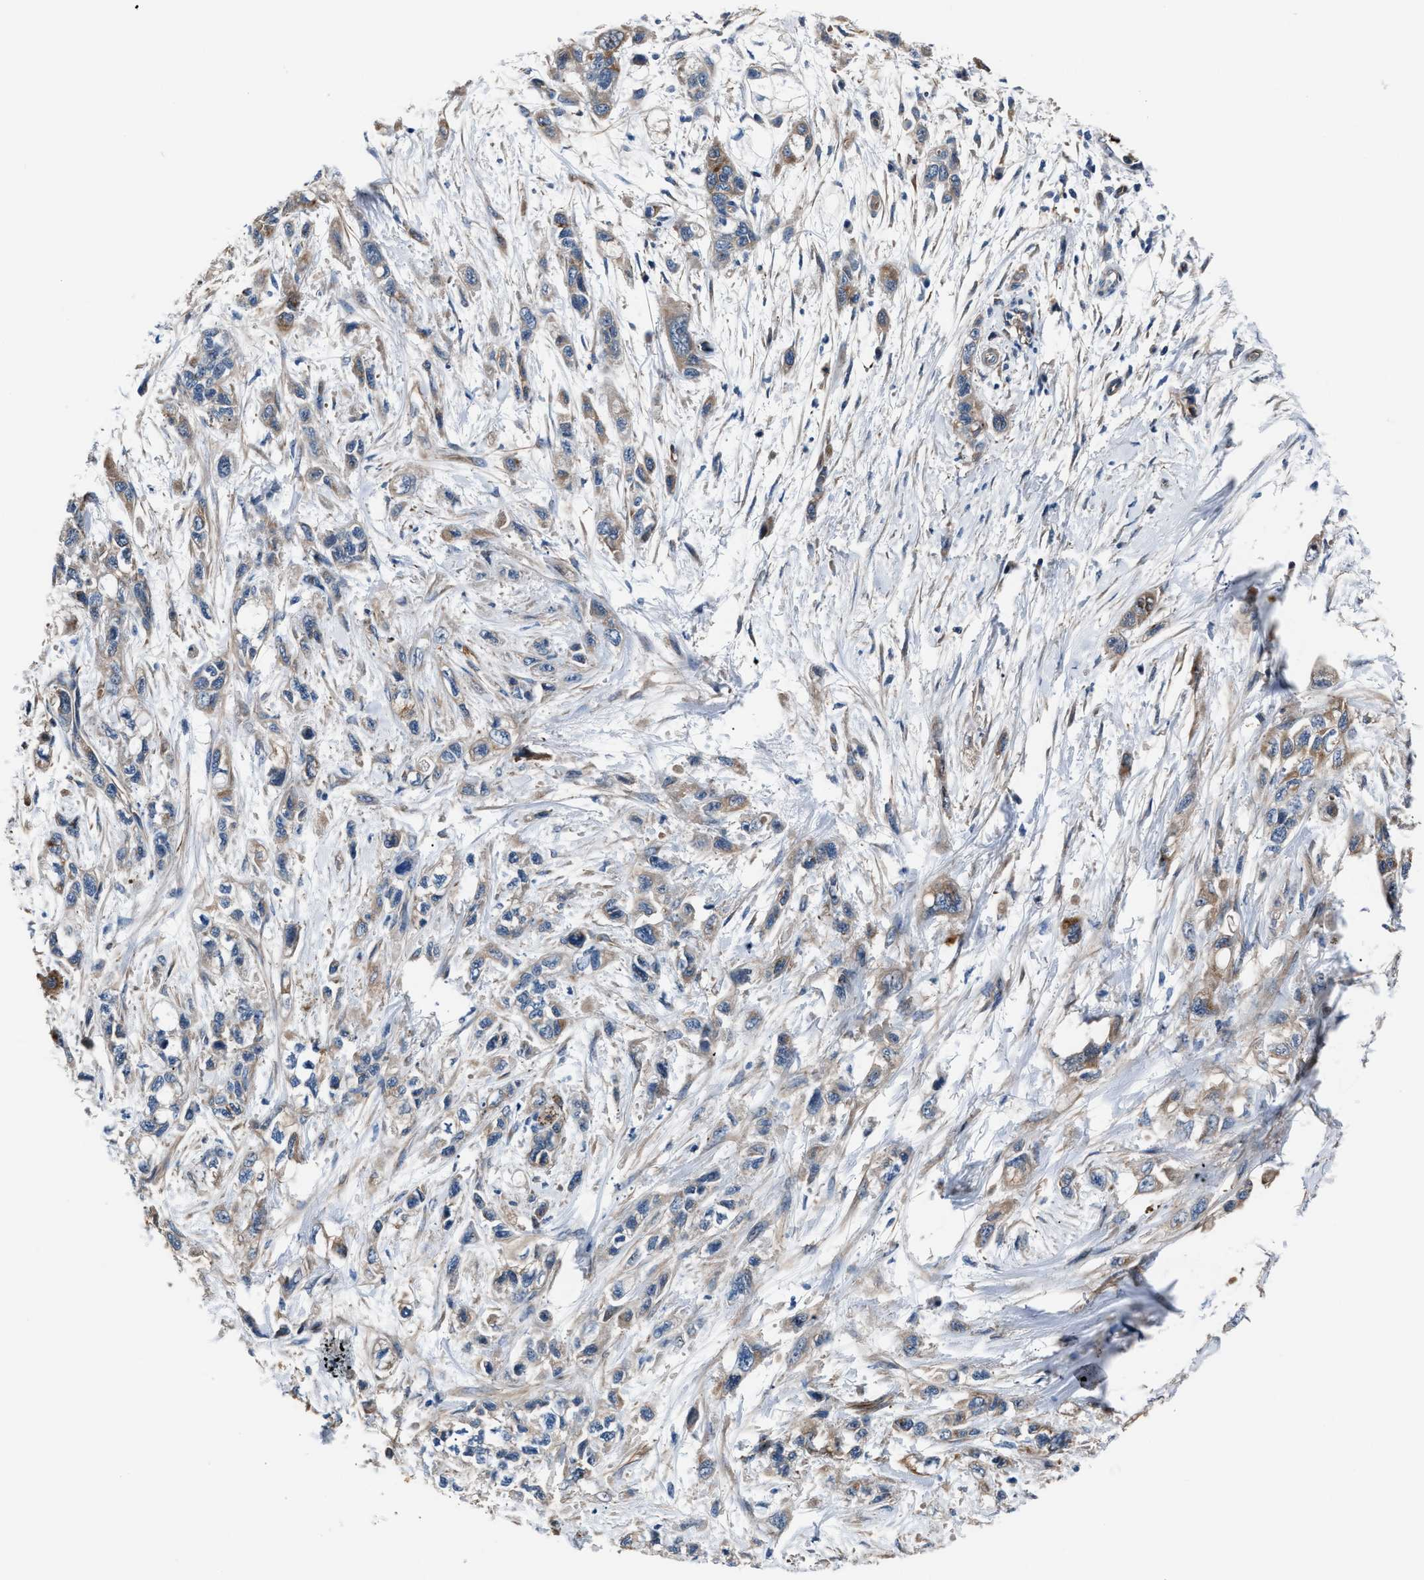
{"staining": {"intensity": "weak", "quantity": ">75%", "location": "cytoplasmic/membranous"}, "tissue": "pancreatic cancer", "cell_type": "Tumor cells", "image_type": "cancer", "snomed": [{"axis": "morphology", "description": "Adenocarcinoma, NOS"}, {"axis": "topography", "description": "Pancreas"}], "caption": "Approximately >75% of tumor cells in human pancreatic cancer (adenocarcinoma) exhibit weak cytoplasmic/membranous protein positivity as visualized by brown immunohistochemical staining.", "gene": "MPDZ", "patient": {"sex": "male", "age": 74}}